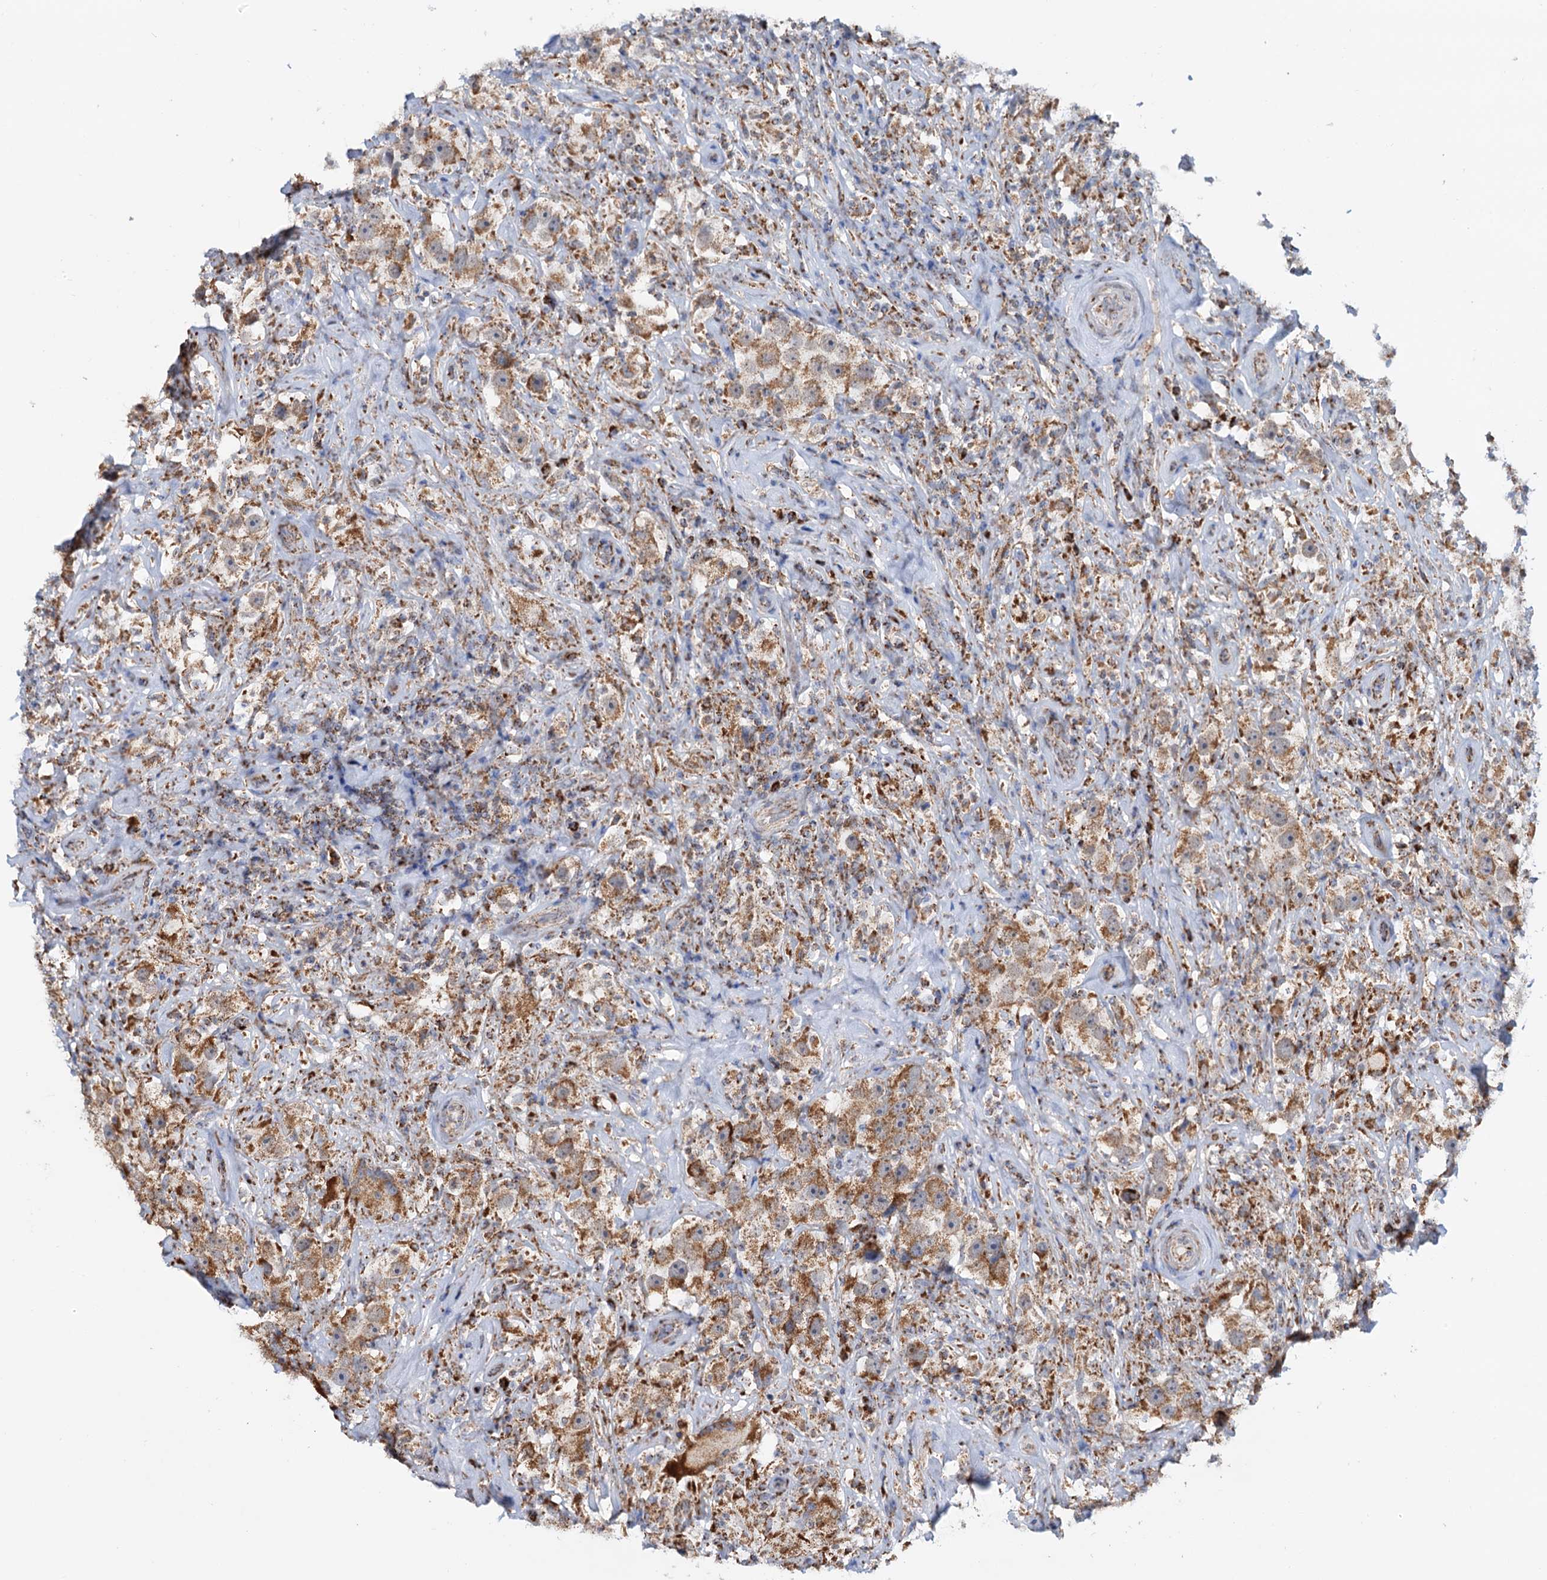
{"staining": {"intensity": "moderate", "quantity": ">75%", "location": "cytoplasmic/membranous"}, "tissue": "testis cancer", "cell_type": "Tumor cells", "image_type": "cancer", "snomed": [{"axis": "morphology", "description": "Seminoma, NOS"}, {"axis": "topography", "description": "Testis"}], "caption": "Protein staining of testis cancer (seminoma) tissue displays moderate cytoplasmic/membranous positivity in about >75% of tumor cells.", "gene": "C2CD3", "patient": {"sex": "male", "age": 49}}